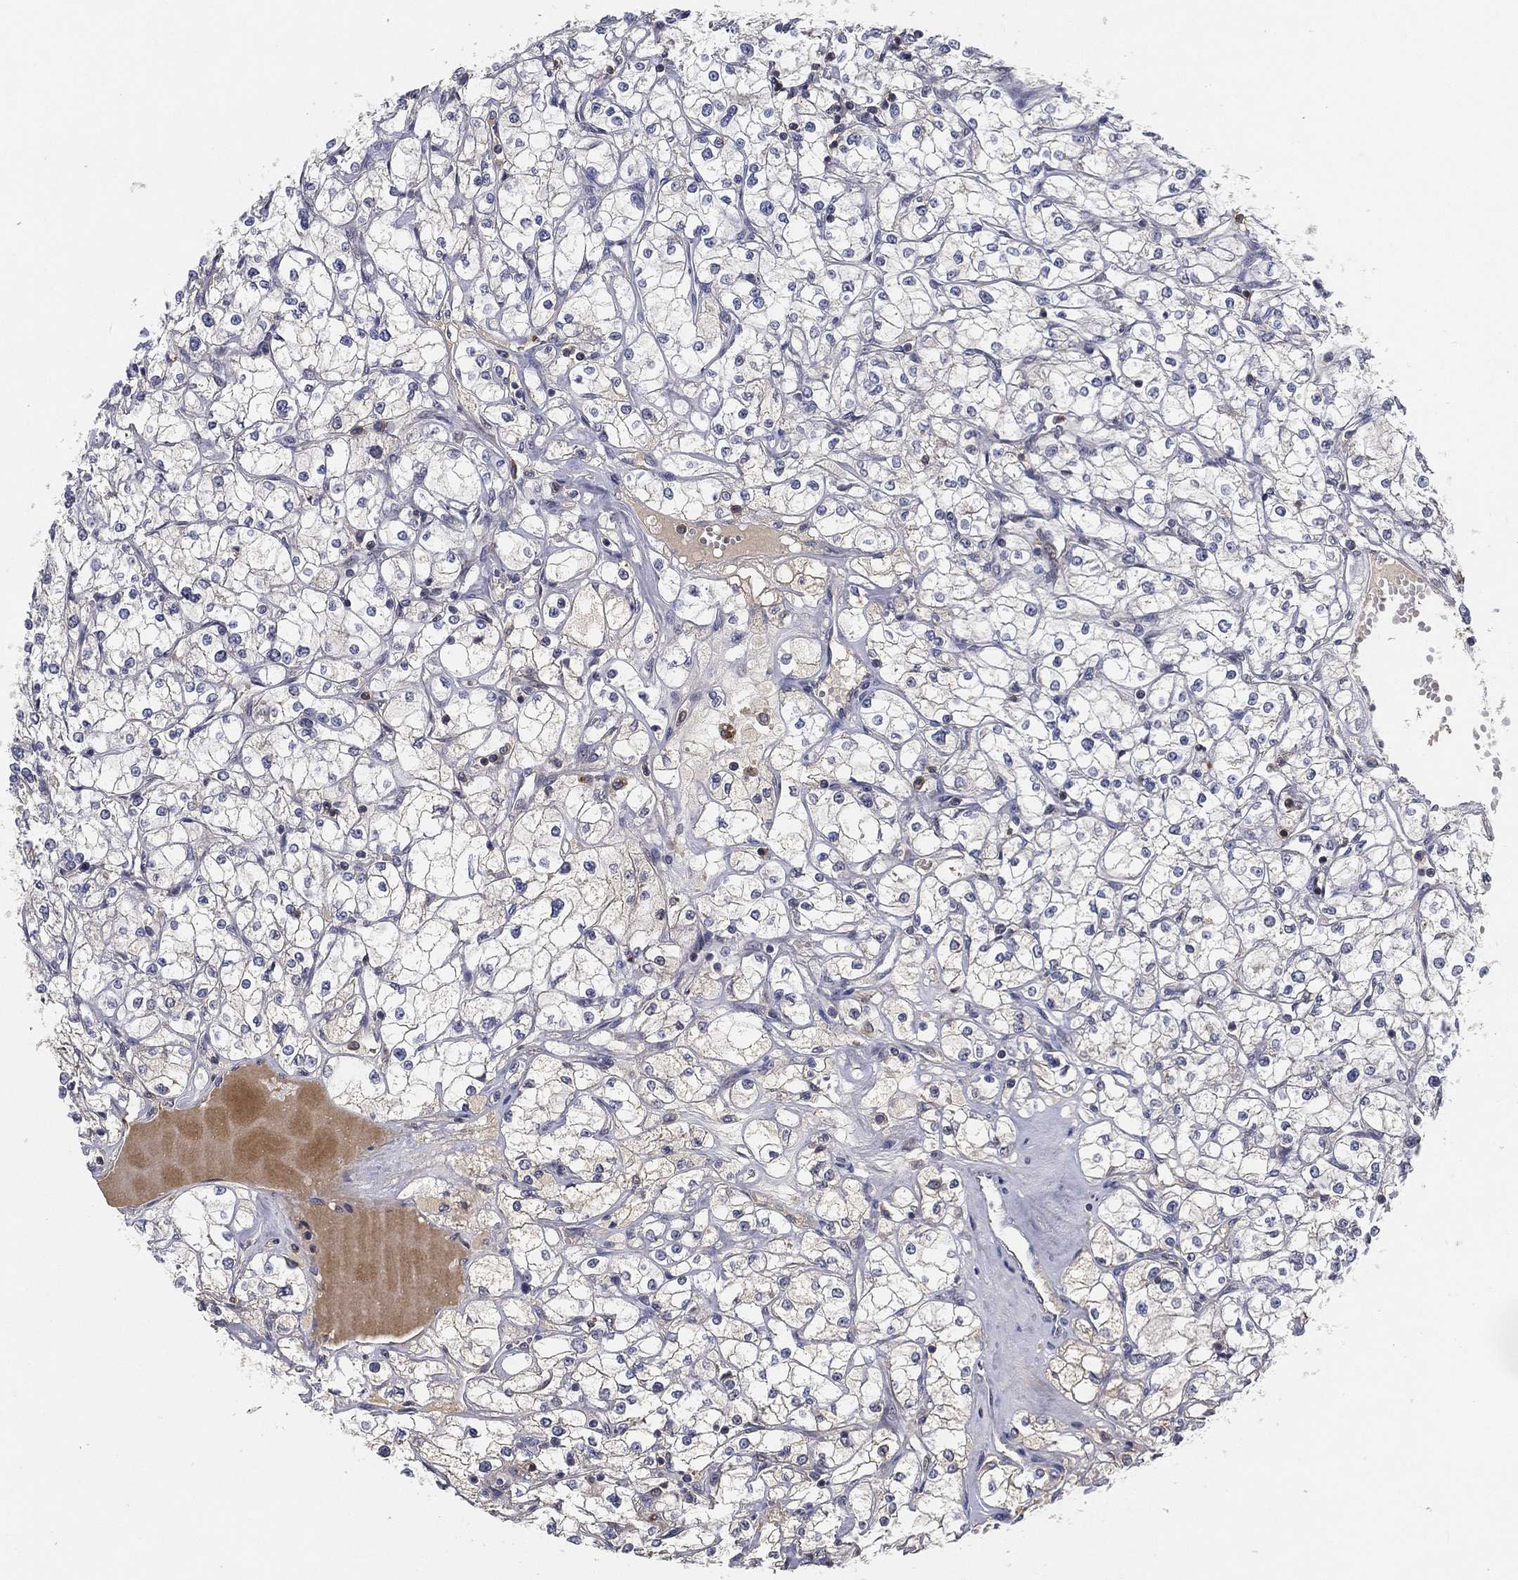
{"staining": {"intensity": "negative", "quantity": "none", "location": "none"}, "tissue": "renal cancer", "cell_type": "Tumor cells", "image_type": "cancer", "snomed": [{"axis": "morphology", "description": "Adenocarcinoma, NOS"}, {"axis": "topography", "description": "Kidney"}], "caption": "This is an immunohistochemistry histopathology image of renal adenocarcinoma. There is no positivity in tumor cells.", "gene": "CFAP251", "patient": {"sex": "male", "age": 67}}